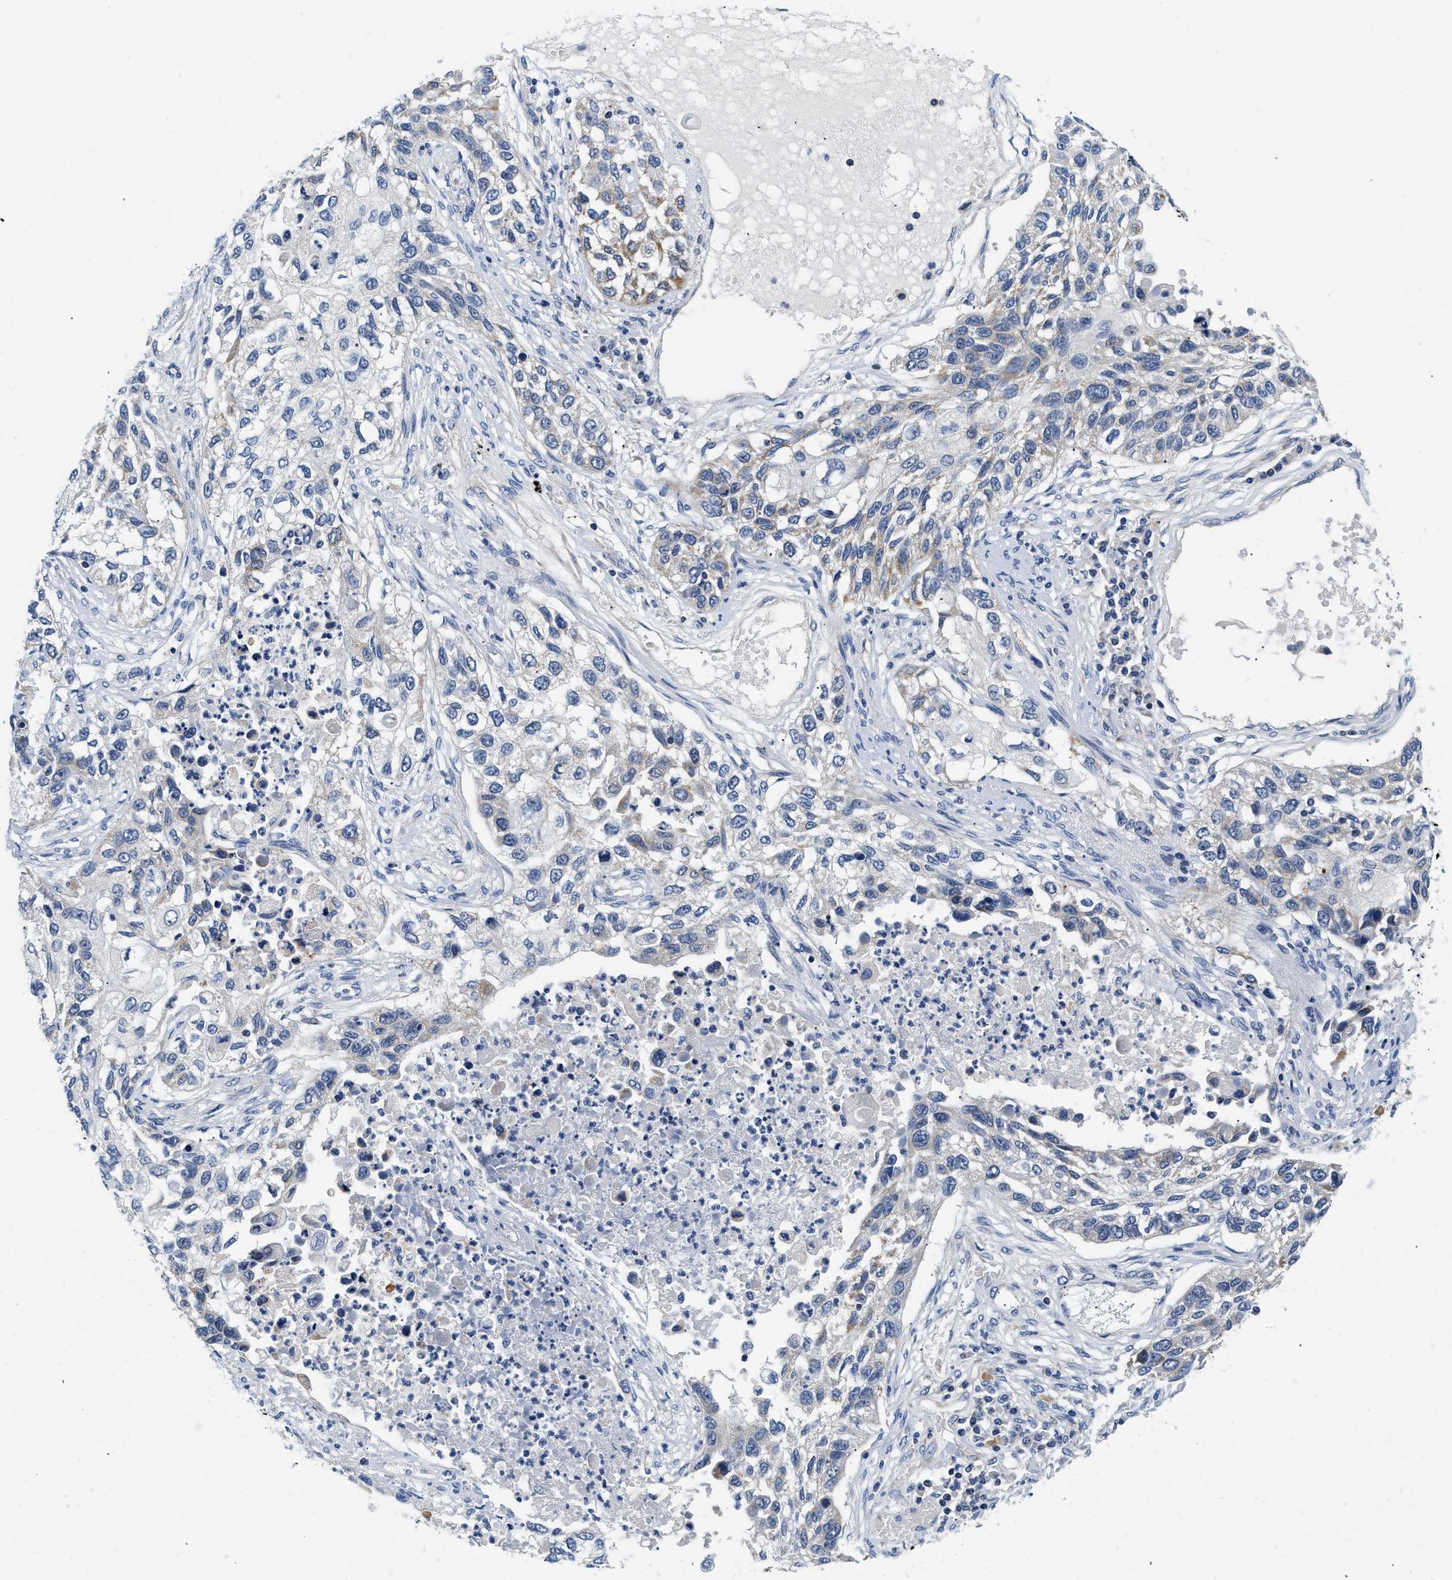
{"staining": {"intensity": "moderate", "quantity": "<25%", "location": "cytoplasmic/membranous"}, "tissue": "lung cancer", "cell_type": "Tumor cells", "image_type": "cancer", "snomed": [{"axis": "morphology", "description": "Squamous cell carcinoma, NOS"}, {"axis": "topography", "description": "Lung"}], "caption": "Immunohistochemical staining of lung squamous cell carcinoma displays low levels of moderate cytoplasmic/membranous protein staining in approximately <25% of tumor cells.", "gene": "PDP1", "patient": {"sex": "male", "age": 71}}